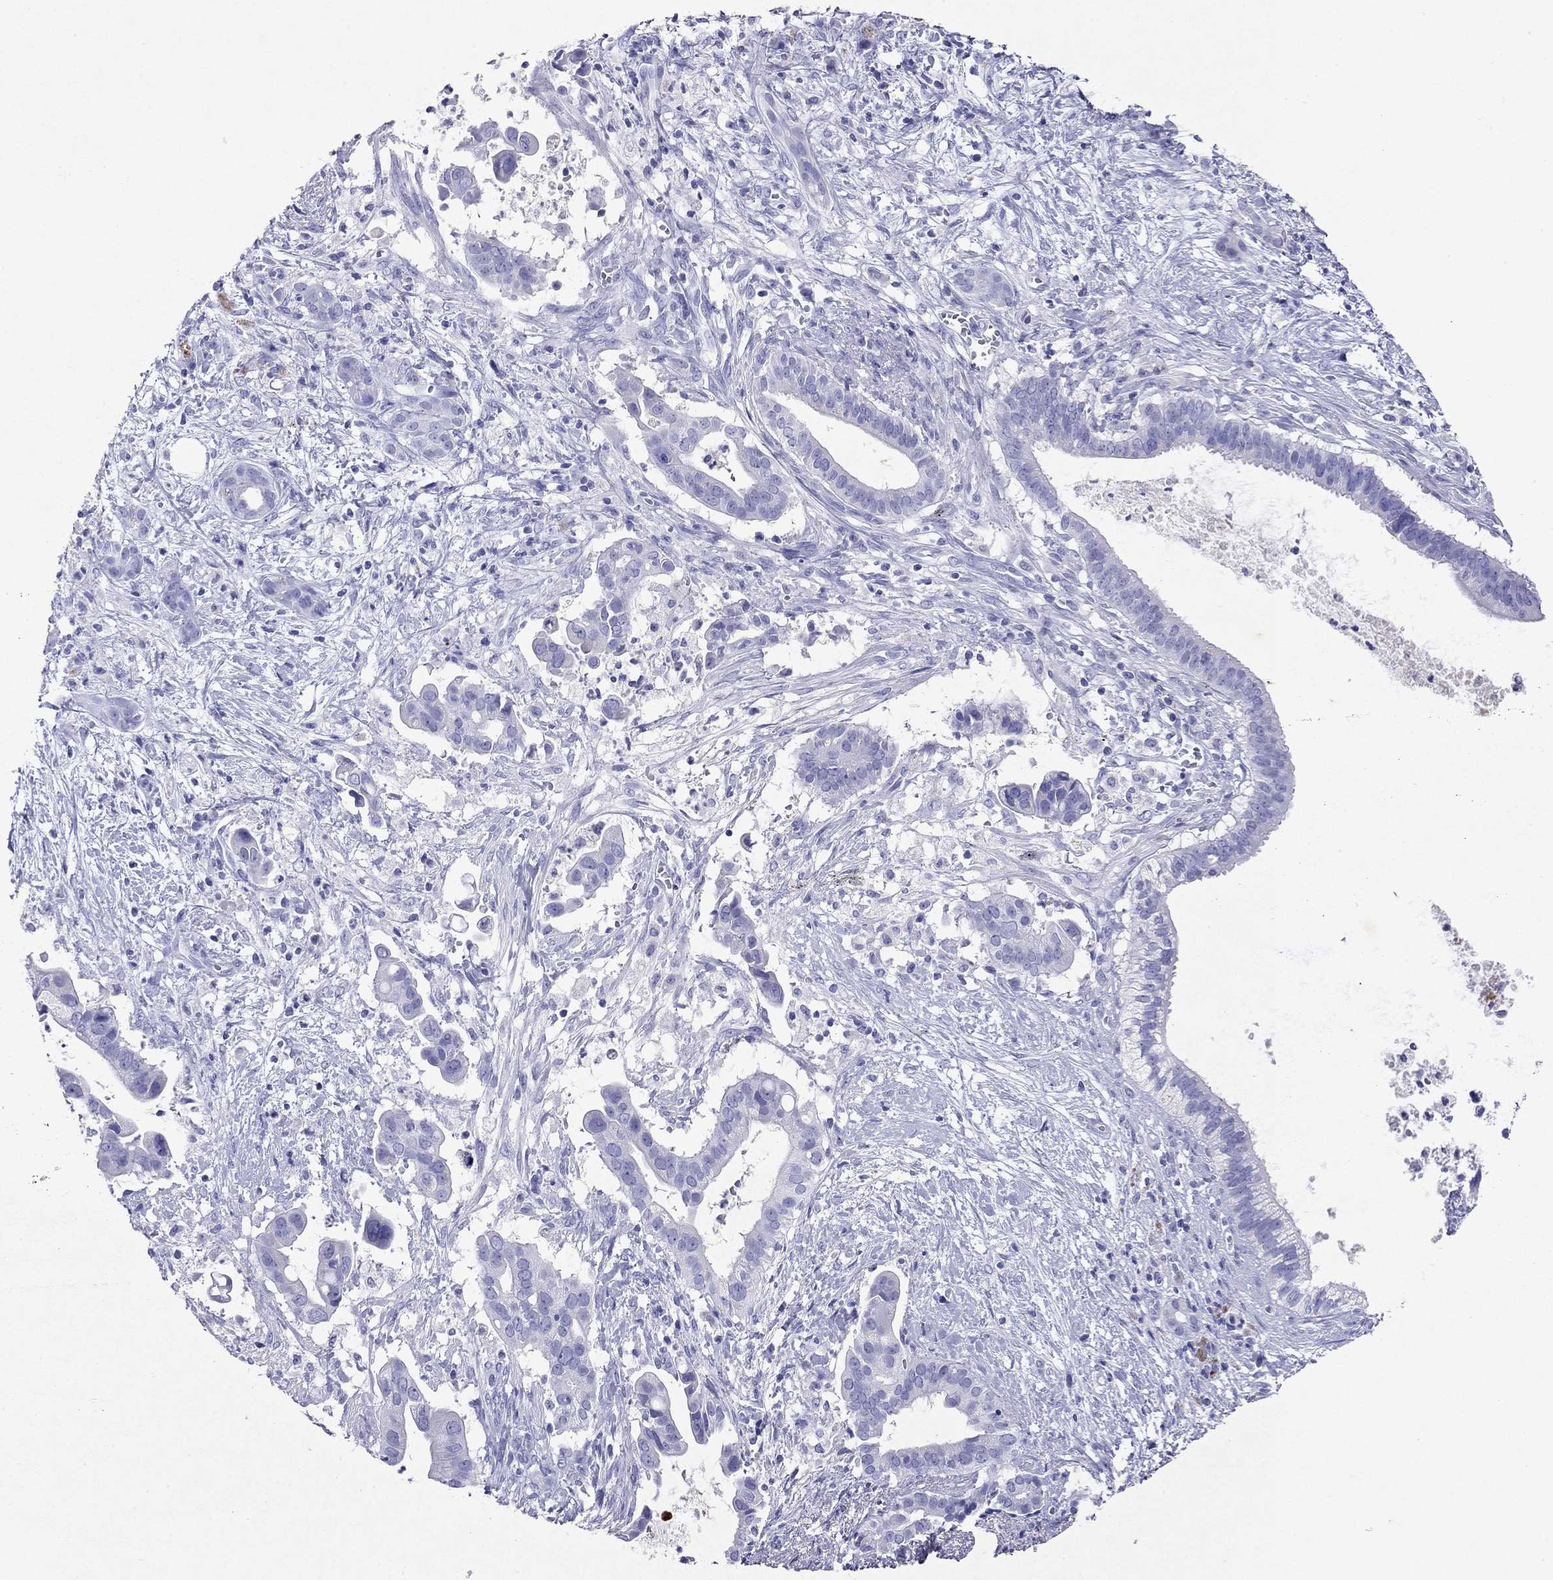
{"staining": {"intensity": "negative", "quantity": "none", "location": "none"}, "tissue": "pancreatic cancer", "cell_type": "Tumor cells", "image_type": "cancer", "snomed": [{"axis": "morphology", "description": "Adenocarcinoma, NOS"}, {"axis": "topography", "description": "Pancreas"}], "caption": "DAB immunohistochemical staining of pancreatic adenocarcinoma exhibits no significant positivity in tumor cells. (IHC, brightfield microscopy, high magnification).", "gene": "ARMC12", "patient": {"sex": "male", "age": 61}}